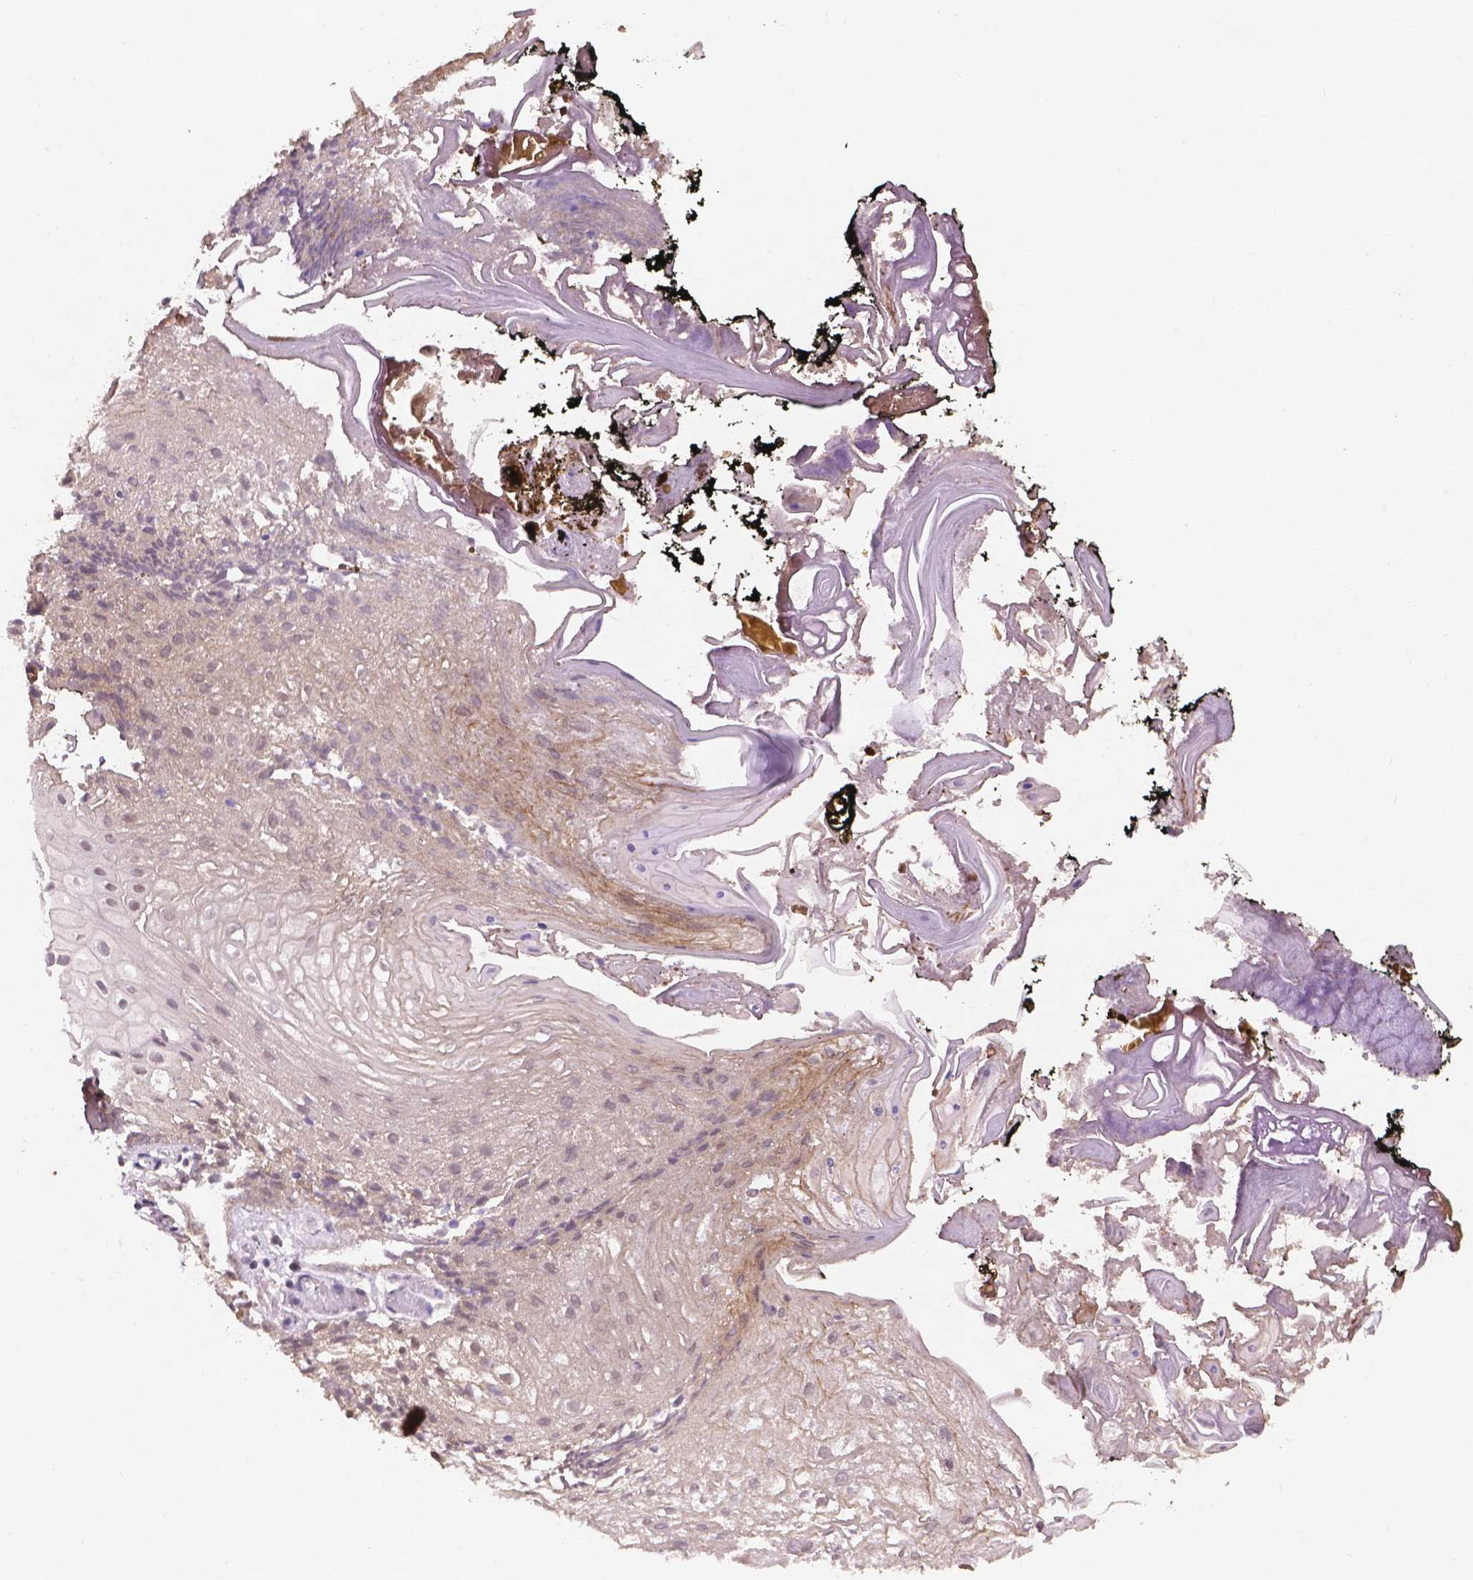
{"staining": {"intensity": "weak", "quantity": "<25%", "location": "nuclear"}, "tissue": "oral mucosa", "cell_type": "Squamous epithelial cells", "image_type": "normal", "snomed": [{"axis": "morphology", "description": "Normal tissue, NOS"}, {"axis": "morphology", "description": "Squamous cell carcinoma, NOS"}, {"axis": "topography", "description": "Oral tissue"}, {"axis": "topography", "description": "Head-Neck"}], "caption": "An immunohistochemistry (IHC) micrograph of benign oral mucosa is shown. There is no staining in squamous epithelial cells of oral mucosa.", "gene": "GXYLT2", "patient": {"sex": "male", "age": 69}}